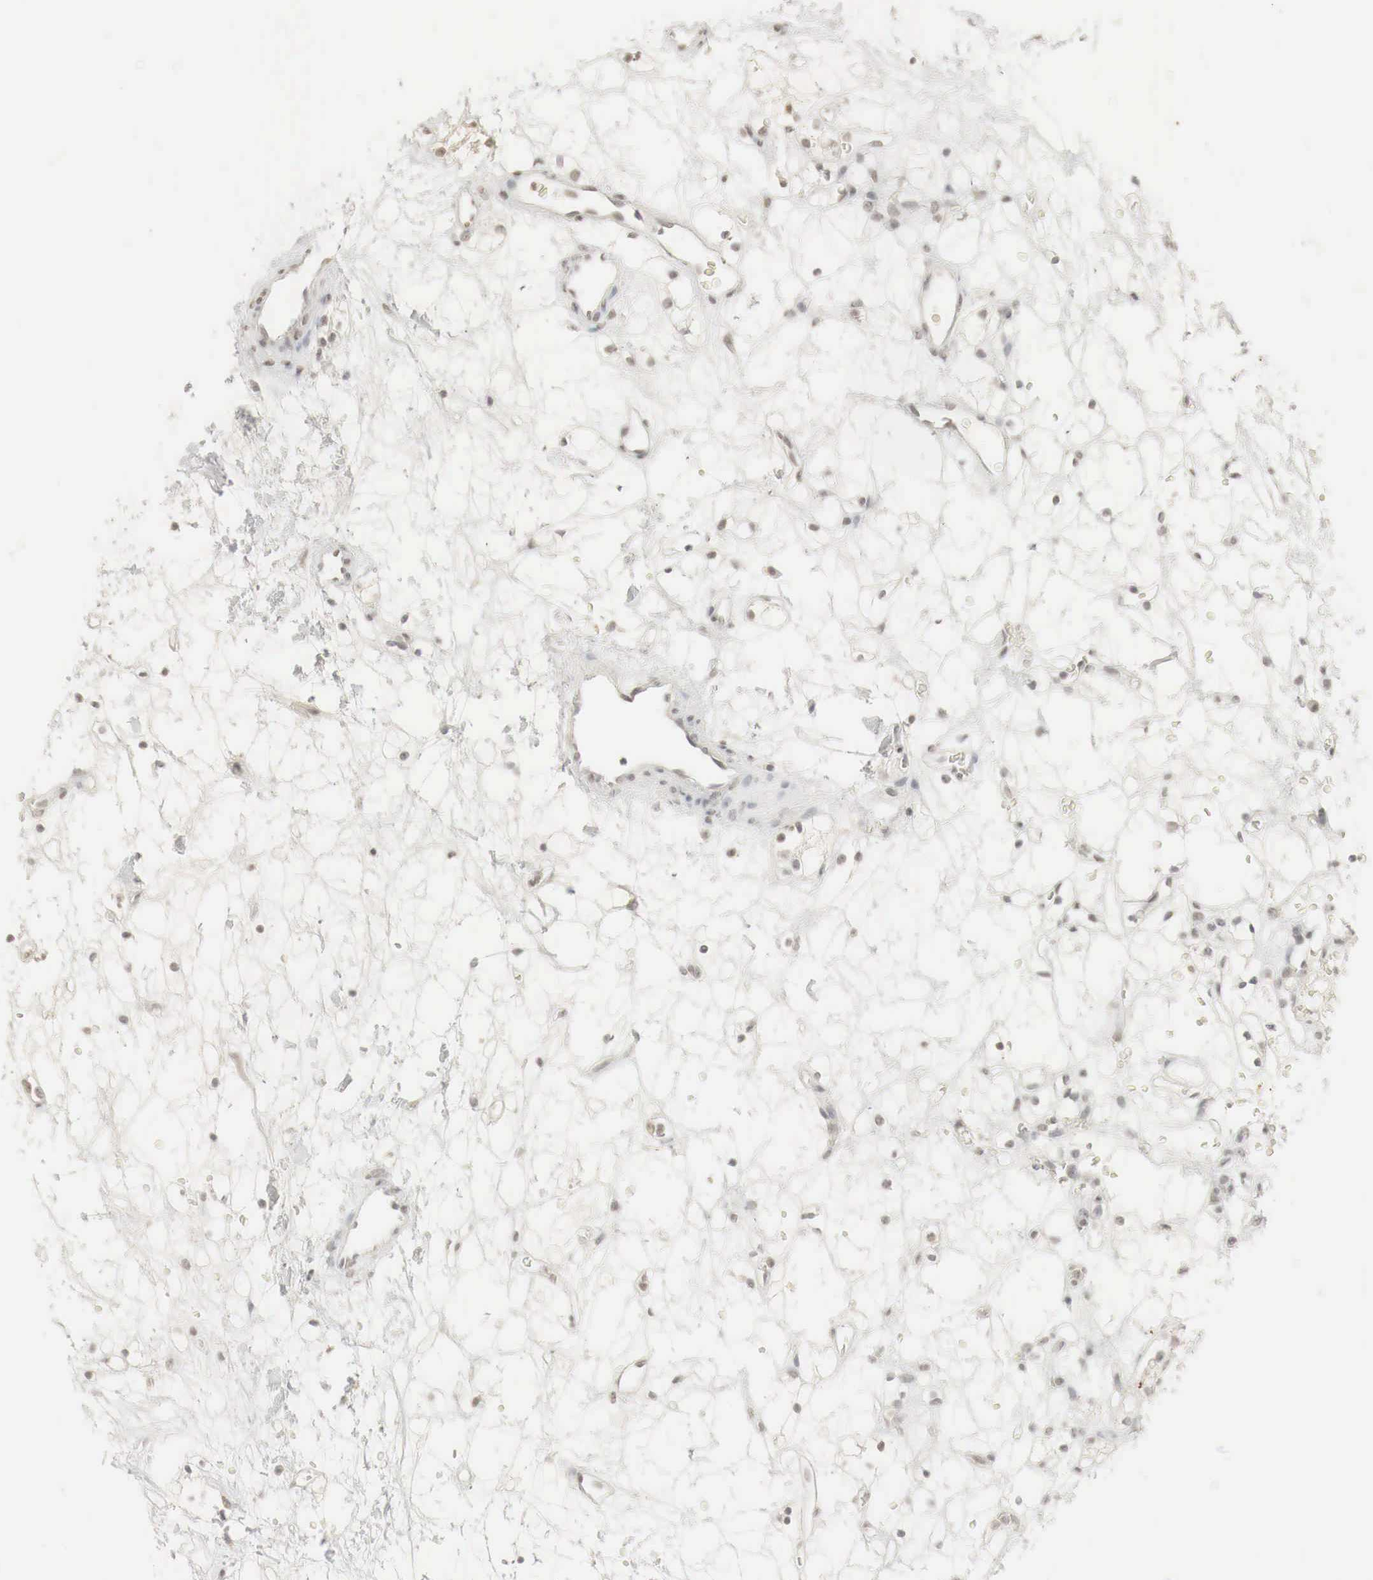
{"staining": {"intensity": "weak", "quantity": "<25%", "location": "nuclear"}, "tissue": "renal cancer", "cell_type": "Tumor cells", "image_type": "cancer", "snomed": [{"axis": "morphology", "description": "Adenocarcinoma, NOS"}, {"axis": "topography", "description": "Kidney"}], "caption": "The image displays no staining of tumor cells in adenocarcinoma (renal). (Brightfield microscopy of DAB immunohistochemistry at high magnification).", "gene": "ERBB4", "patient": {"sex": "female", "age": 60}}